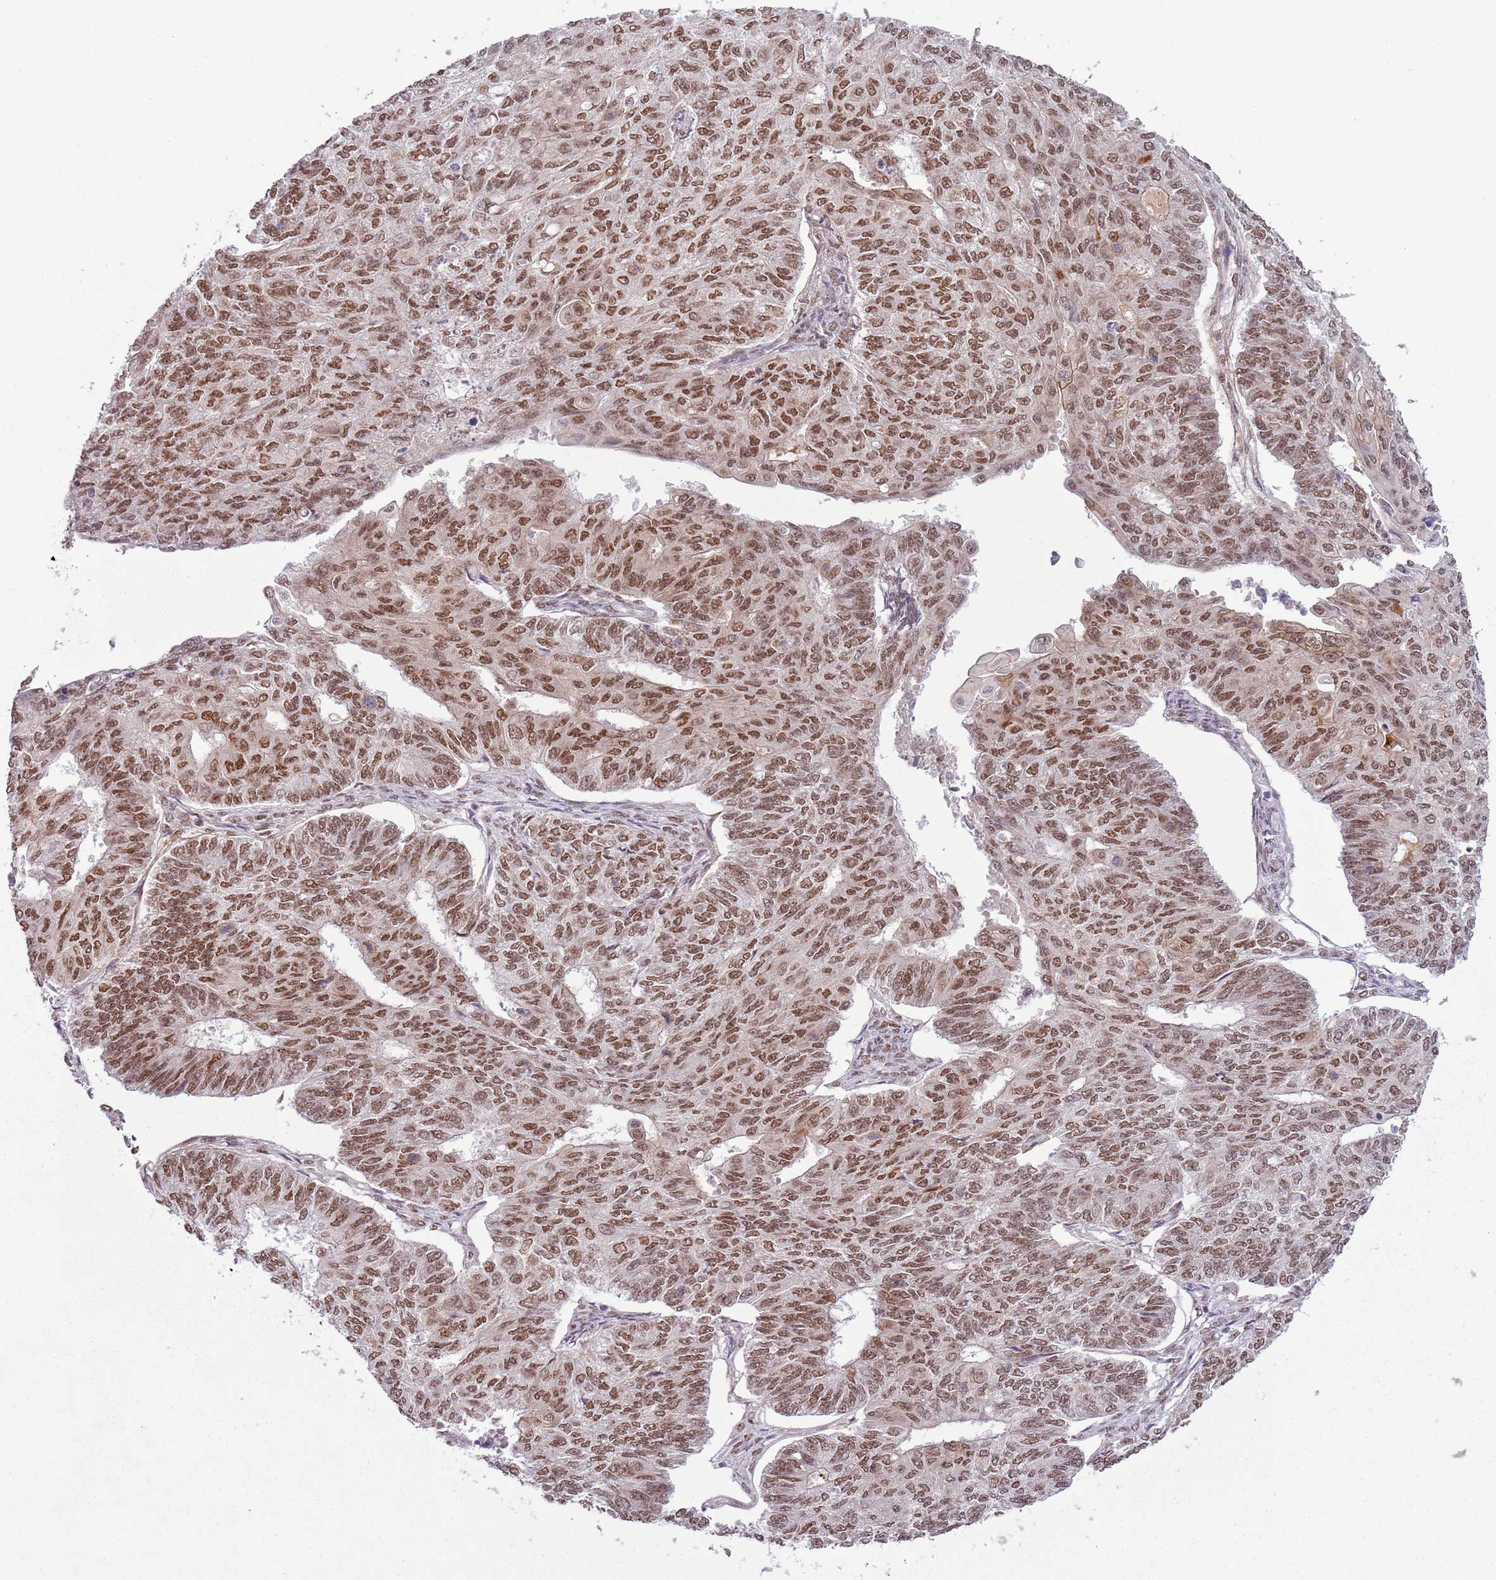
{"staining": {"intensity": "moderate", "quantity": ">75%", "location": "nuclear"}, "tissue": "endometrial cancer", "cell_type": "Tumor cells", "image_type": "cancer", "snomed": [{"axis": "morphology", "description": "Adenocarcinoma, NOS"}, {"axis": "topography", "description": "Endometrium"}], "caption": "Moderate nuclear staining is seen in about >75% of tumor cells in endometrial adenocarcinoma.", "gene": "FAM120AOS", "patient": {"sex": "female", "age": 32}}